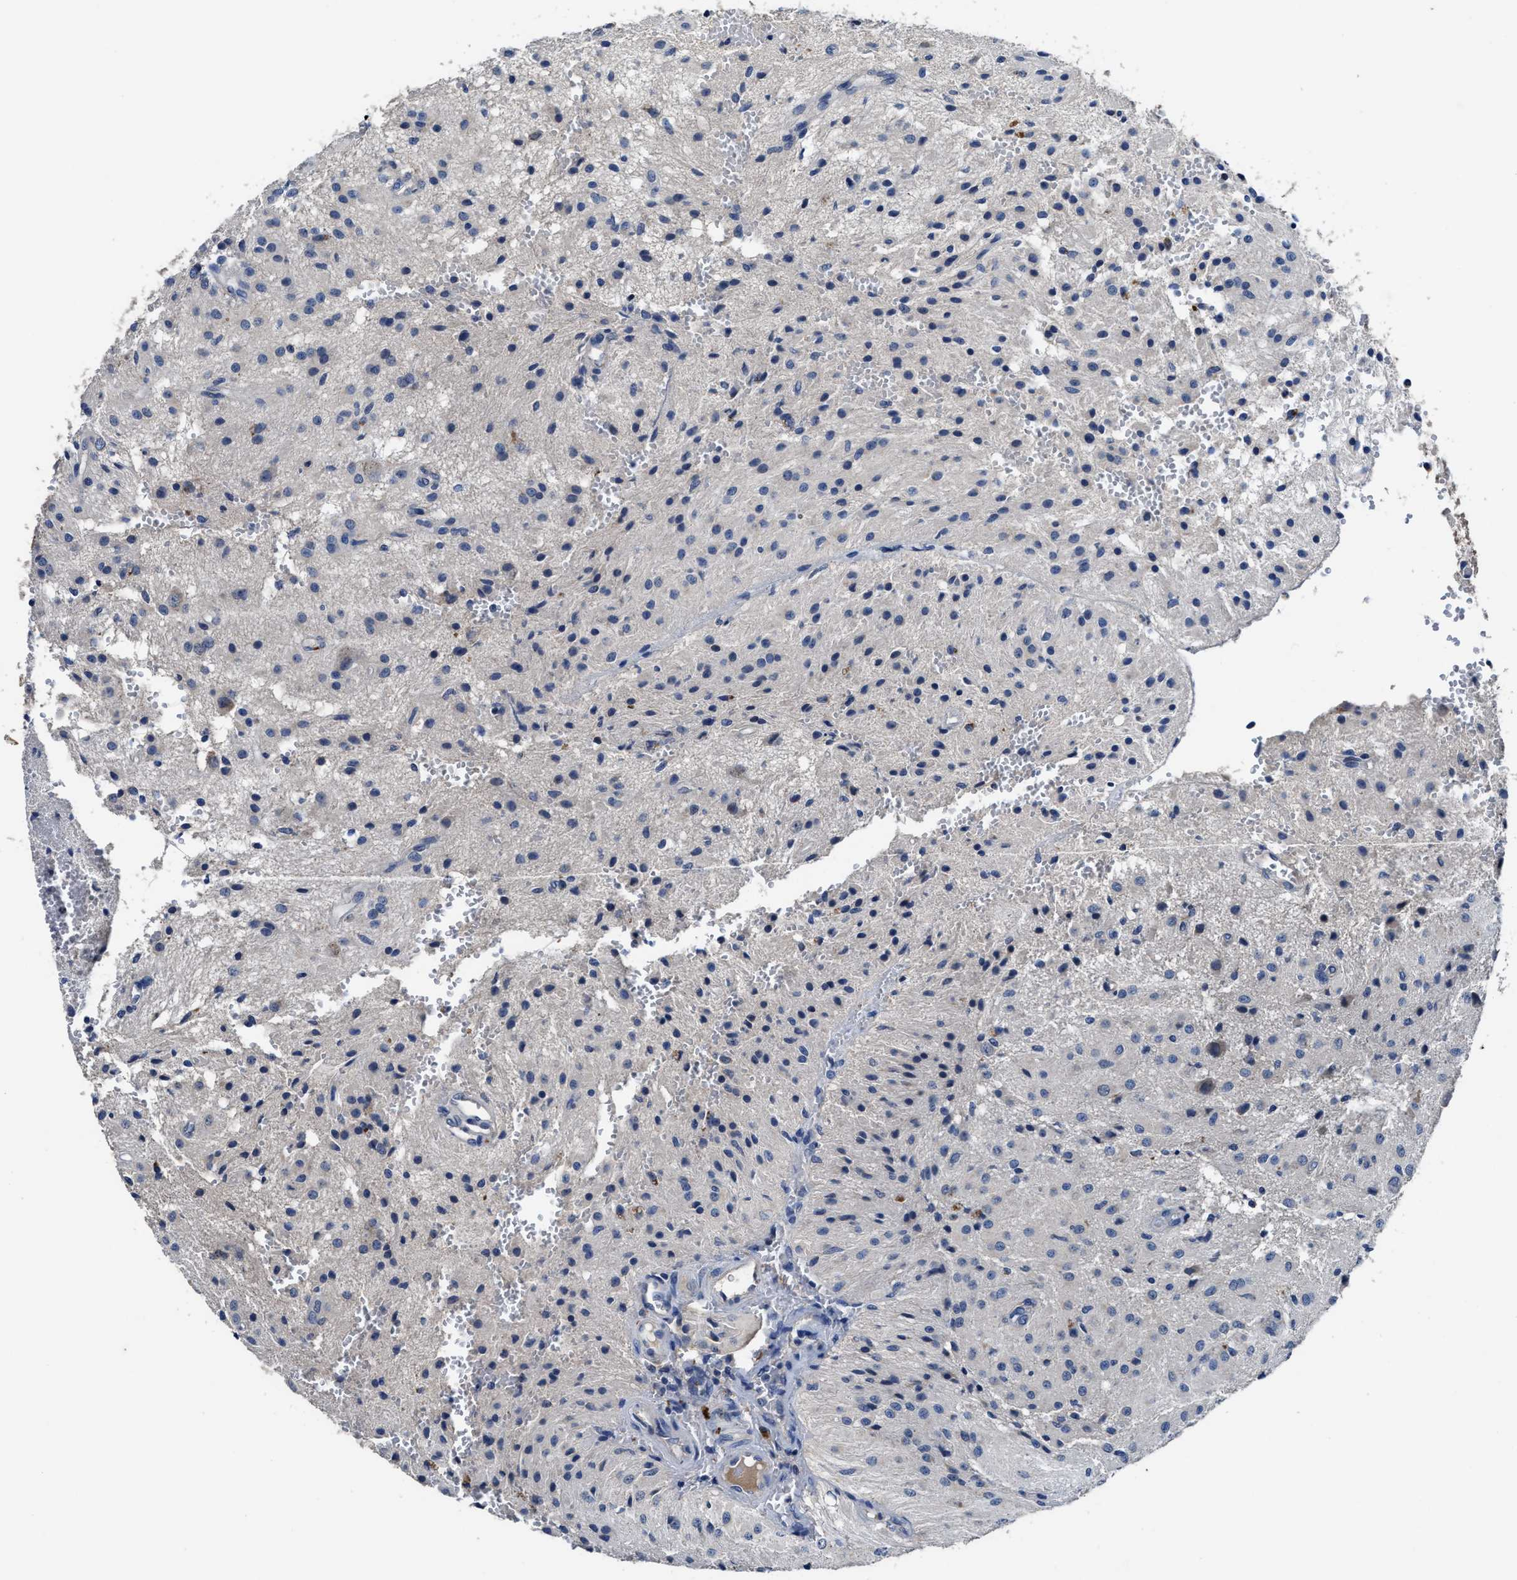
{"staining": {"intensity": "negative", "quantity": "none", "location": "none"}, "tissue": "glioma", "cell_type": "Tumor cells", "image_type": "cancer", "snomed": [{"axis": "morphology", "description": "Glioma, malignant, High grade"}, {"axis": "topography", "description": "Brain"}], "caption": "An IHC photomicrograph of glioma is shown. There is no staining in tumor cells of glioma.", "gene": "UBR4", "patient": {"sex": "female", "age": 59}}